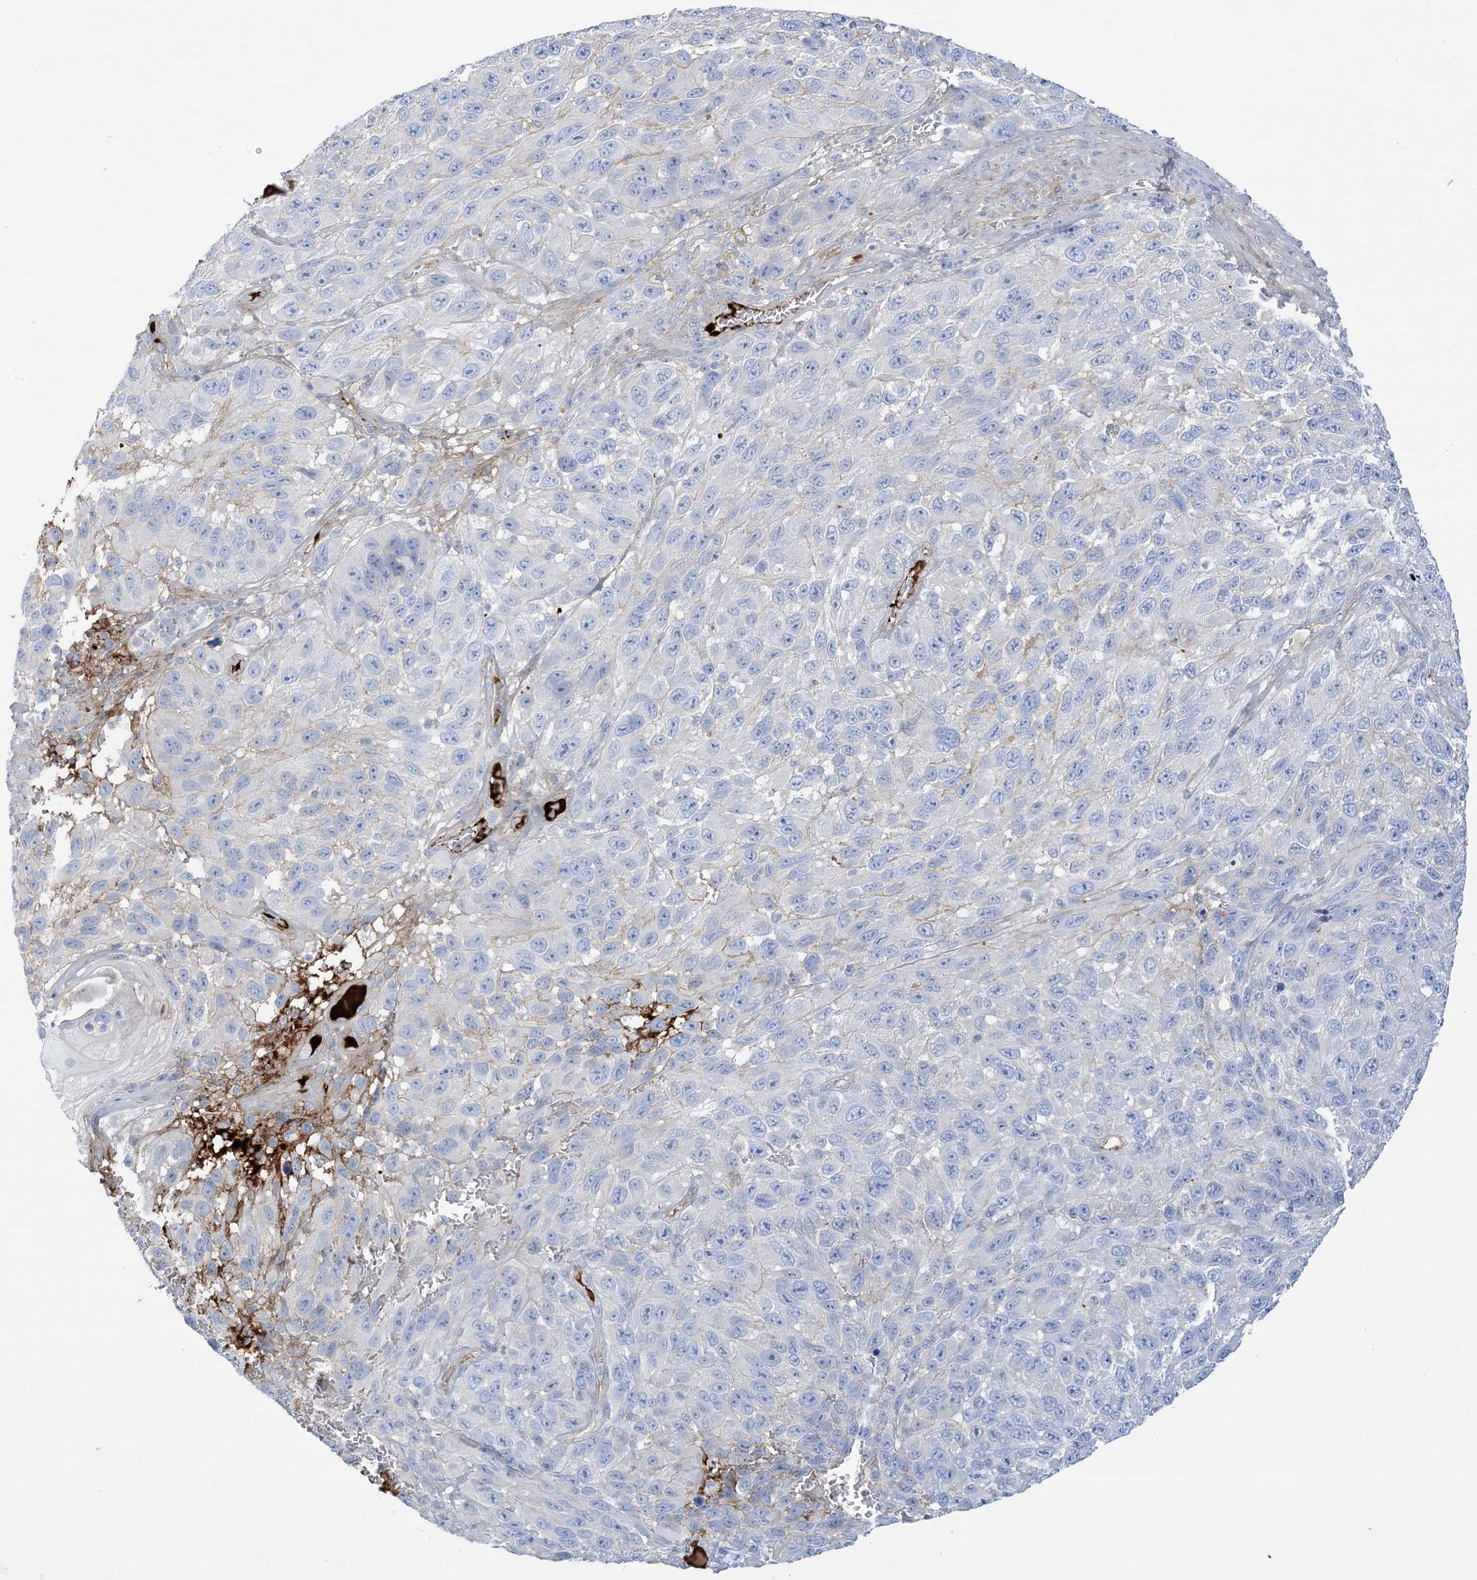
{"staining": {"intensity": "negative", "quantity": "none", "location": "none"}, "tissue": "melanoma", "cell_type": "Tumor cells", "image_type": "cancer", "snomed": [{"axis": "morphology", "description": "Malignant melanoma, NOS"}, {"axis": "topography", "description": "Skin"}], "caption": "Tumor cells are negative for protein expression in human melanoma. (DAB (3,3'-diaminobenzidine) immunohistochemistry (IHC) with hematoxylin counter stain).", "gene": "ATP11C", "patient": {"sex": "female", "age": 96}}